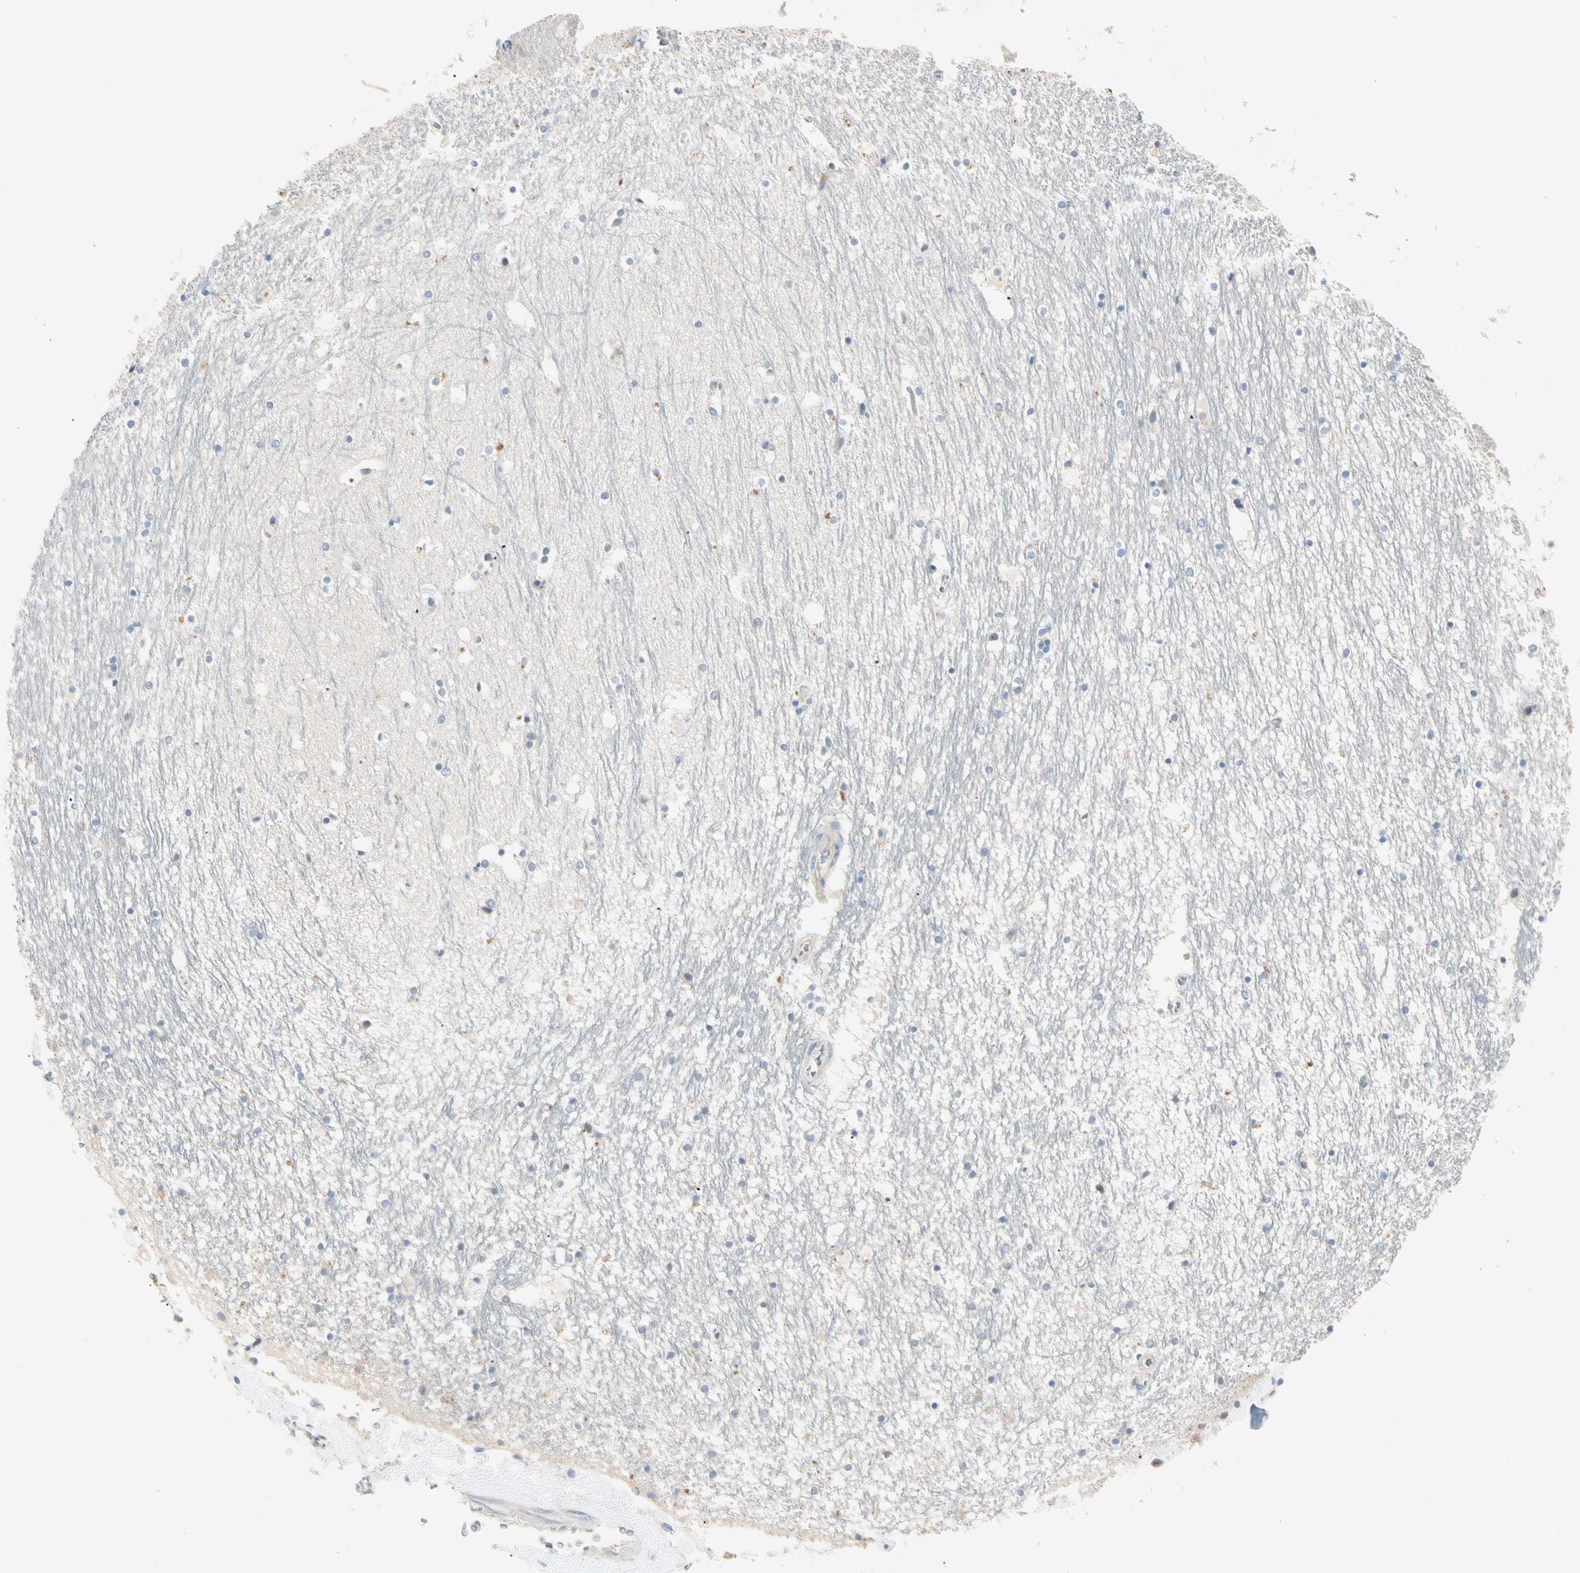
{"staining": {"intensity": "weak", "quantity": "<25%", "location": "cytoplasmic/membranous"}, "tissue": "hippocampus", "cell_type": "Glial cells", "image_type": "normal", "snomed": [{"axis": "morphology", "description": "Normal tissue, NOS"}, {"axis": "topography", "description": "Hippocampus"}], "caption": "Image shows no significant protein positivity in glial cells of unremarkable hippocampus. (Stains: DAB immunohistochemistry (IHC) with hematoxylin counter stain, Microscopy: brightfield microscopy at high magnification).", "gene": "IL1R1", "patient": {"sex": "male", "age": 45}}